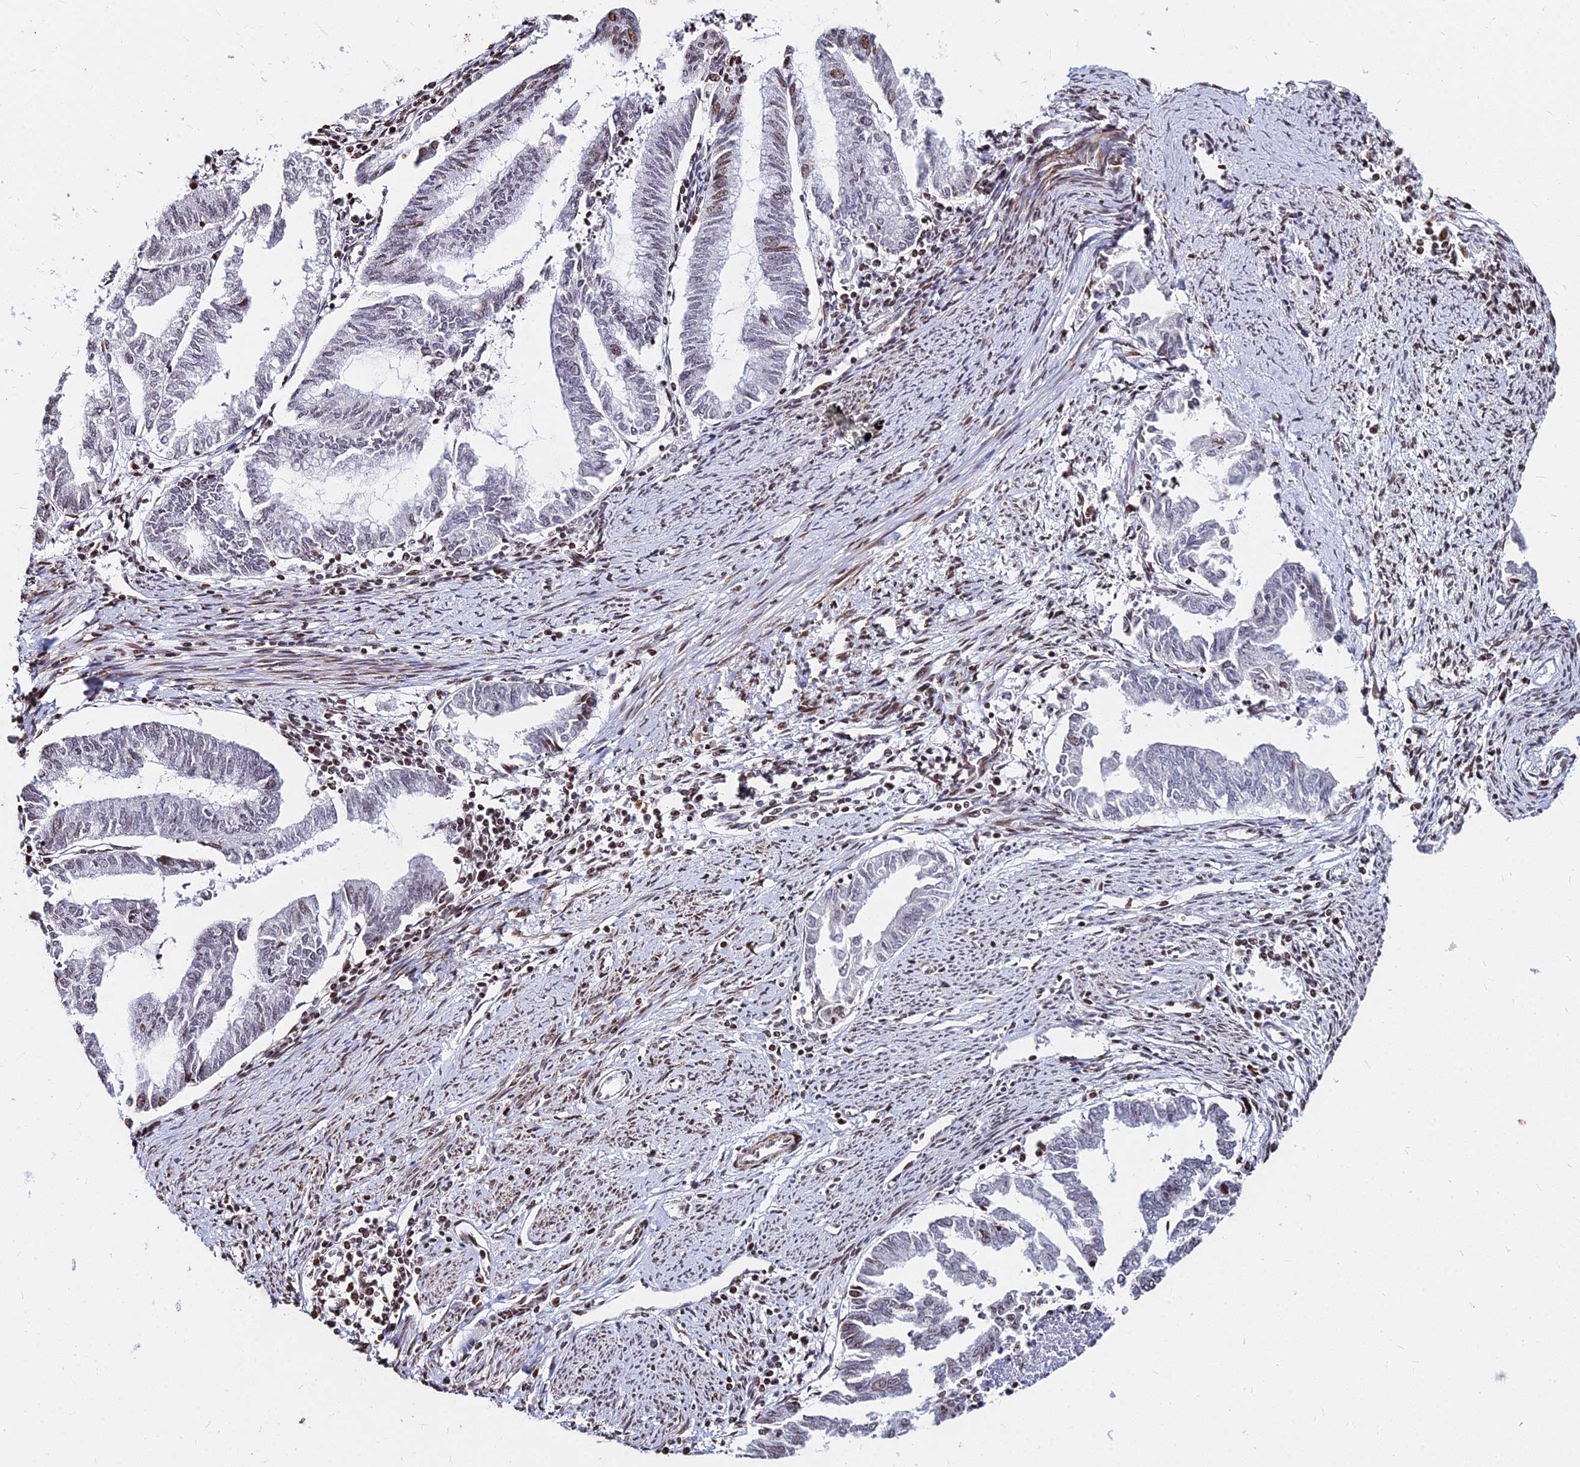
{"staining": {"intensity": "moderate", "quantity": "<25%", "location": "nuclear"}, "tissue": "endometrial cancer", "cell_type": "Tumor cells", "image_type": "cancer", "snomed": [{"axis": "morphology", "description": "Adenocarcinoma, NOS"}, {"axis": "topography", "description": "Endometrium"}], "caption": "Immunohistochemical staining of endometrial adenocarcinoma reveals low levels of moderate nuclear protein positivity in about <25% of tumor cells.", "gene": "NYAP2", "patient": {"sex": "female", "age": 79}}